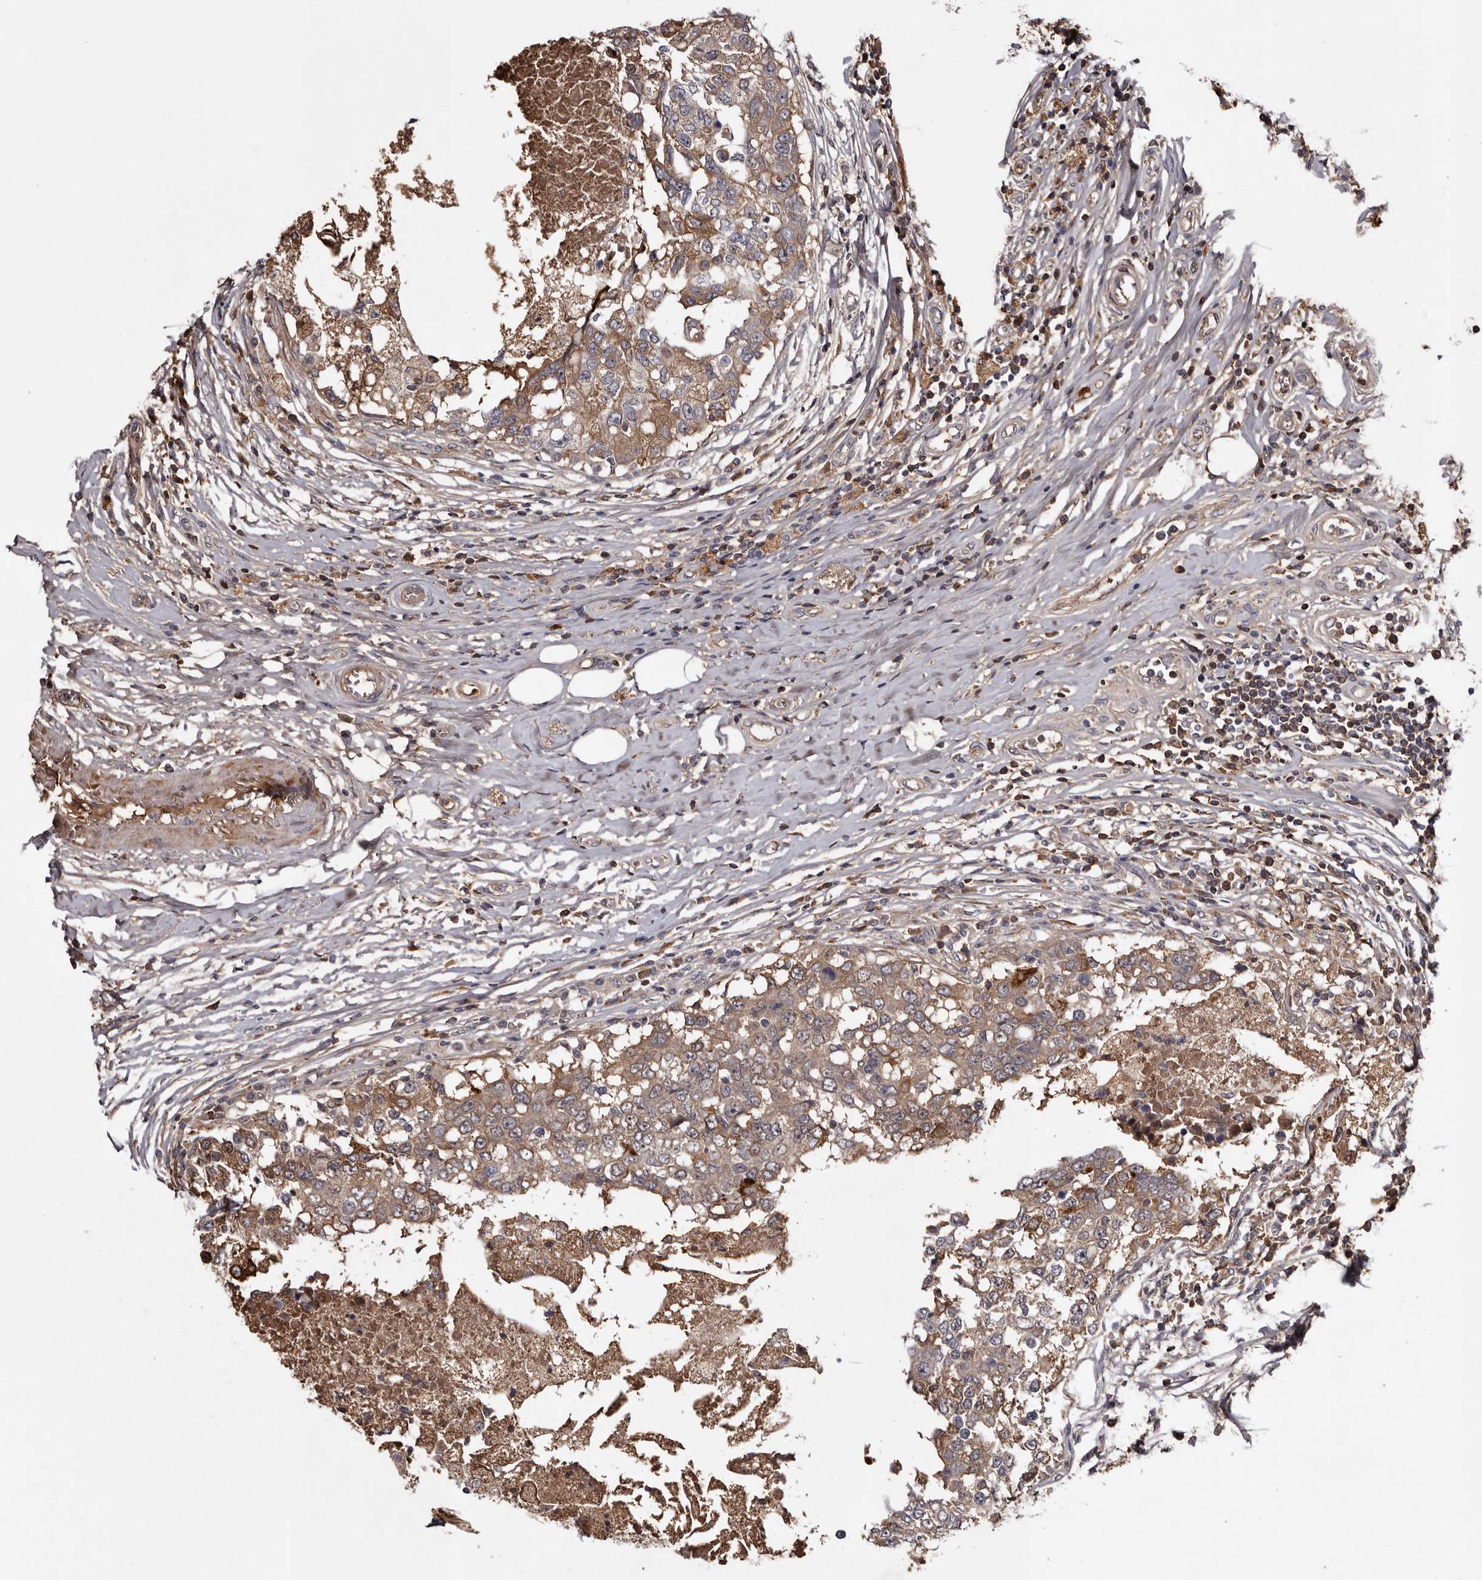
{"staining": {"intensity": "moderate", "quantity": "25%-75%", "location": "cytoplasmic/membranous"}, "tissue": "breast cancer", "cell_type": "Tumor cells", "image_type": "cancer", "snomed": [{"axis": "morphology", "description": "Duct carcinoma"}, {"axis": "topography", "description": "Breast"}], "caption": "Approximately 25%-75% of tumor cells in infiltrating ductal carcinoma (breast) exhibit moderate cytoplasmic/membranous protein staining as visualized by brown immunohistochemical staining.", "gene": "CYP1B1", "patient": {"sex": "female", "age": 27}}